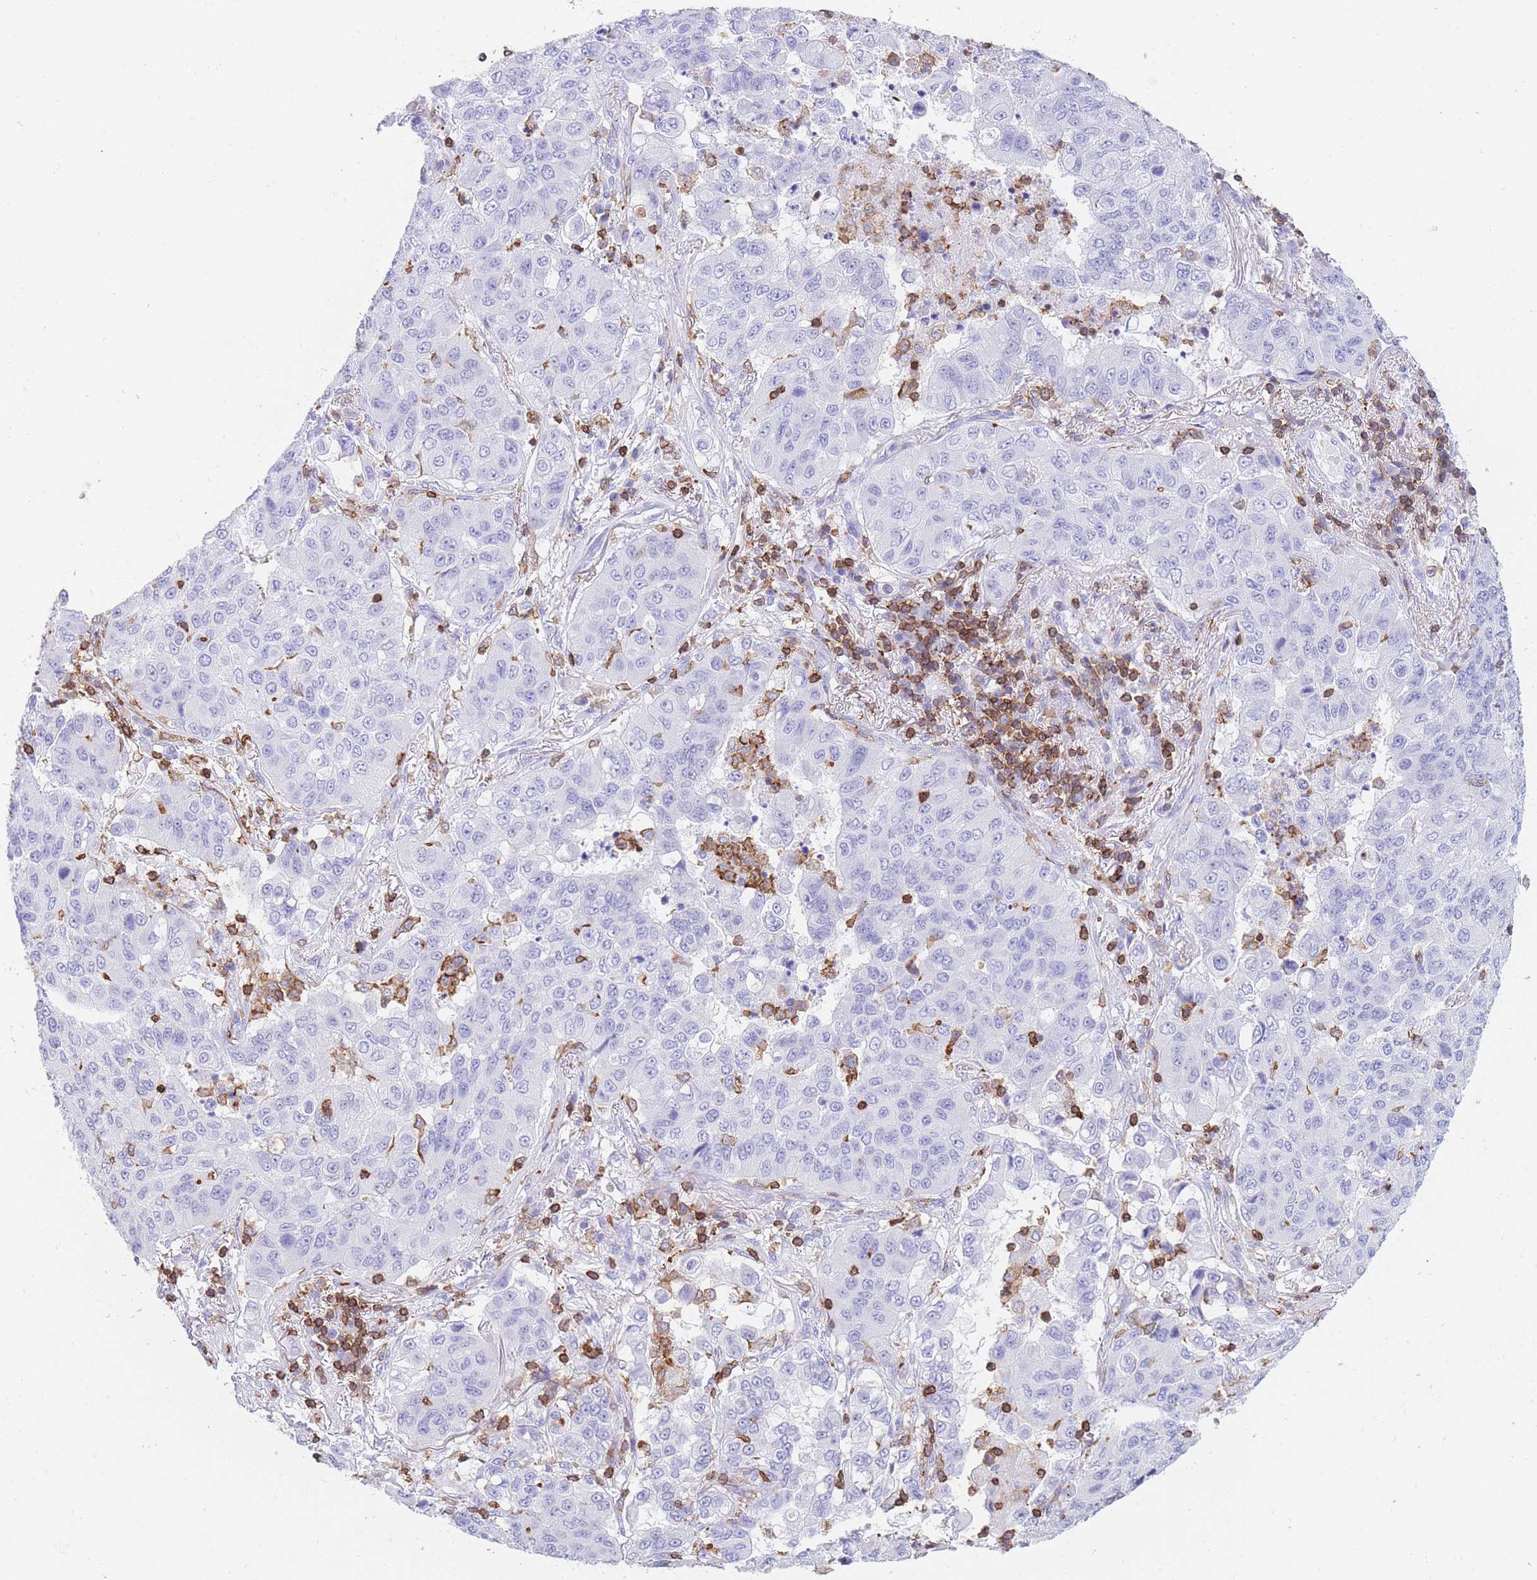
{"staining": {"intensity": "negative", "quantity": "none", "location": "none"}, "tissue": "lung cancer", "cell_type": "Tumor cells", "image_type": "cancer", "snomed": [{"axis": "morphology", "description": "Squamous cell carcinoma, NOS"}, {"axis": "topography", "description": "Lung"}], "caption": "Immunohistochemistry (IHC) histopathology image of neoplastic tissue: human lung cancer (squamous cell carcinoma) stained with DAB exhibits no significant protein positivity in tumor cells.", "gene": "CORO1A", "patient": {"sex": "male", "age": 74}}